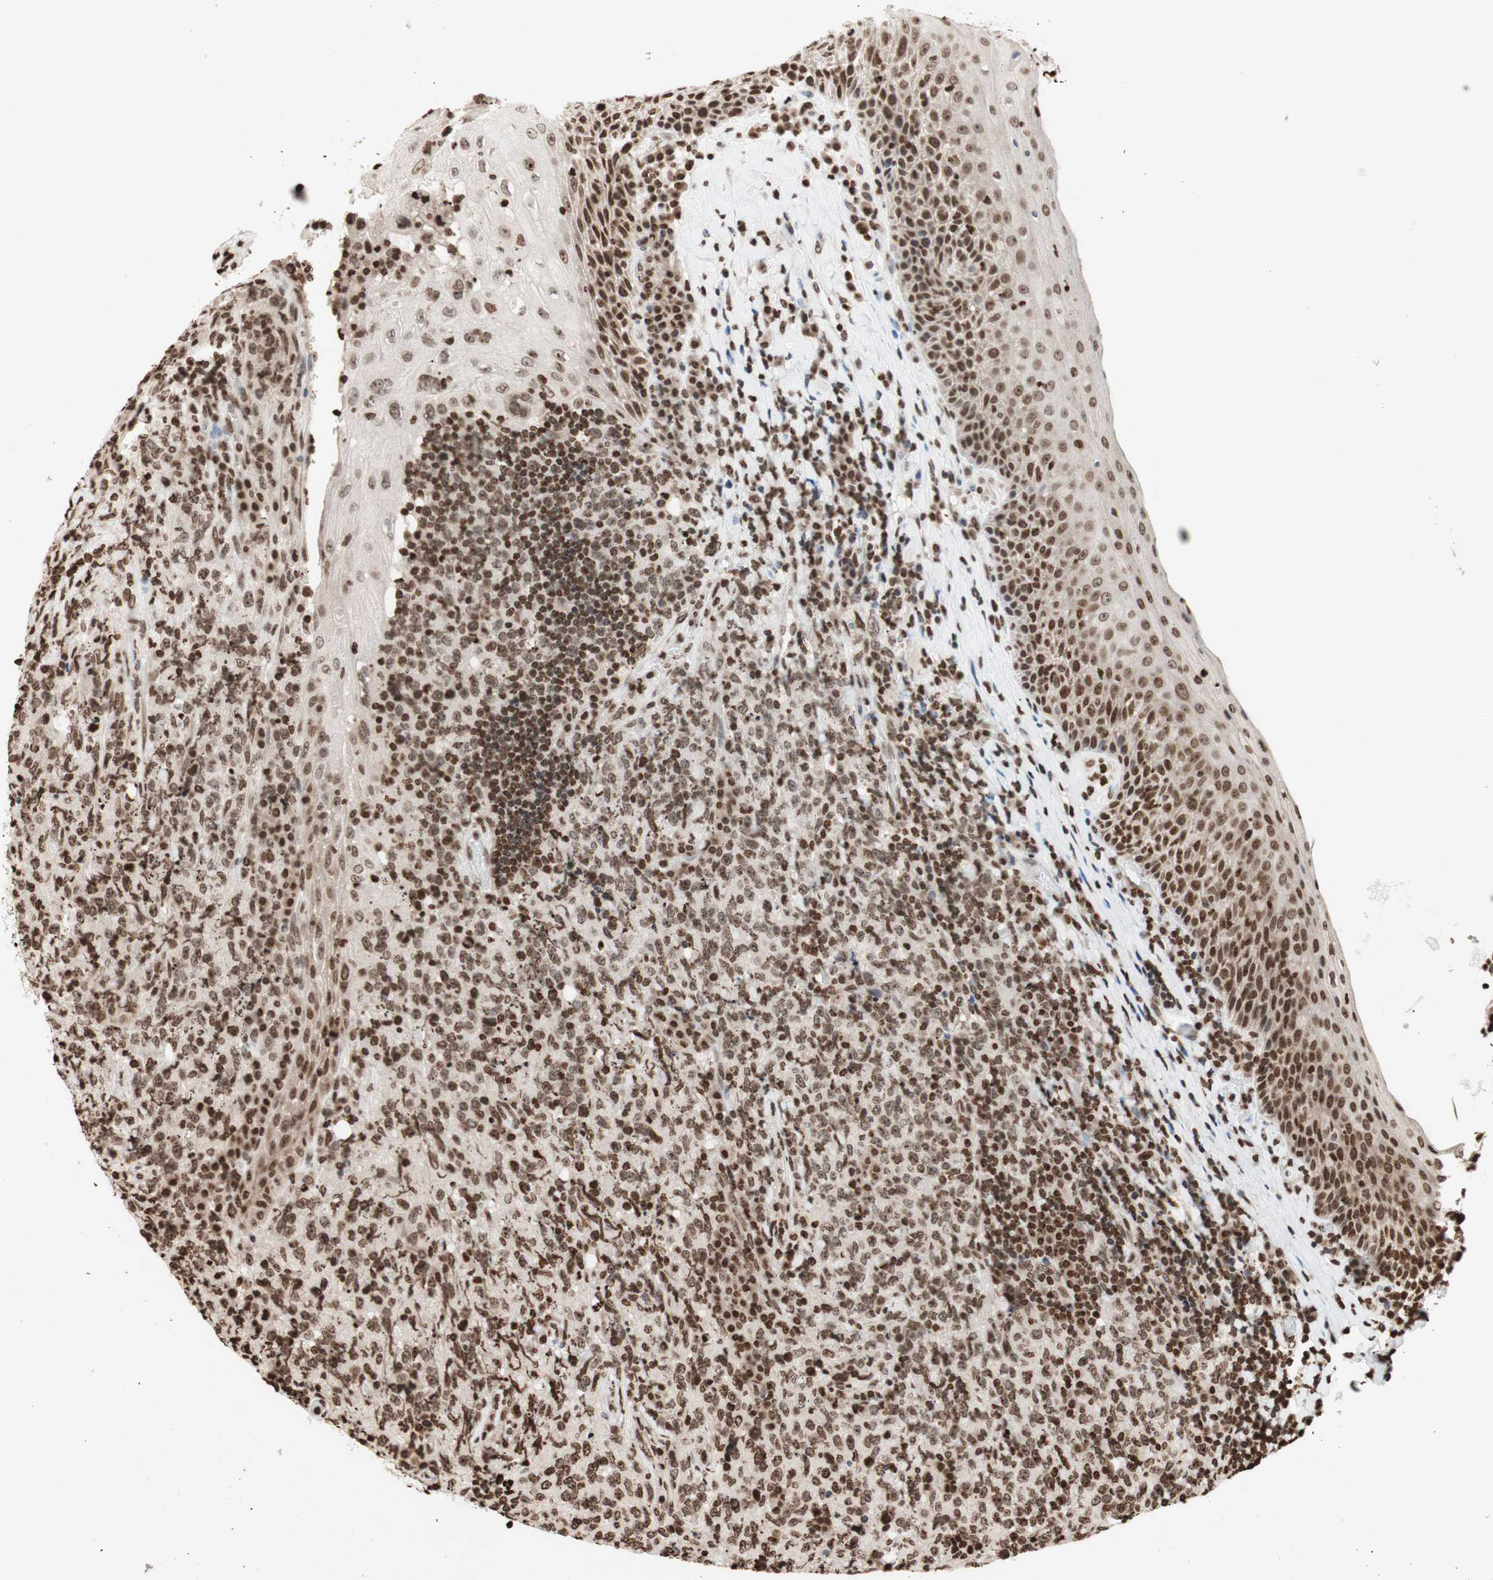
{"staining": {"intensity": "moderate", "quantity": ">75%", "location": "nuclear"}, "tissue": "lymphoma", "cell_type": "Tumor cells", "image_type": "cancer", "snomed": [{"axis": "morphology", "description": "Malignant lymphoma, non-Hodgkin's type, High grade"}, {"axis": "topography", "description": "Tonsil"}], "caption": "Brown immunohistochemical staining in high-grade malignant lymphoma, non-Hodgkin's type displays moderate nuclear staining in about >75% of tumor cells. (DAB = brown stain, brightfield microscopy at high magnification).", "gene": "NCOA3", "patient": {"sex": "female", "age": 36}}